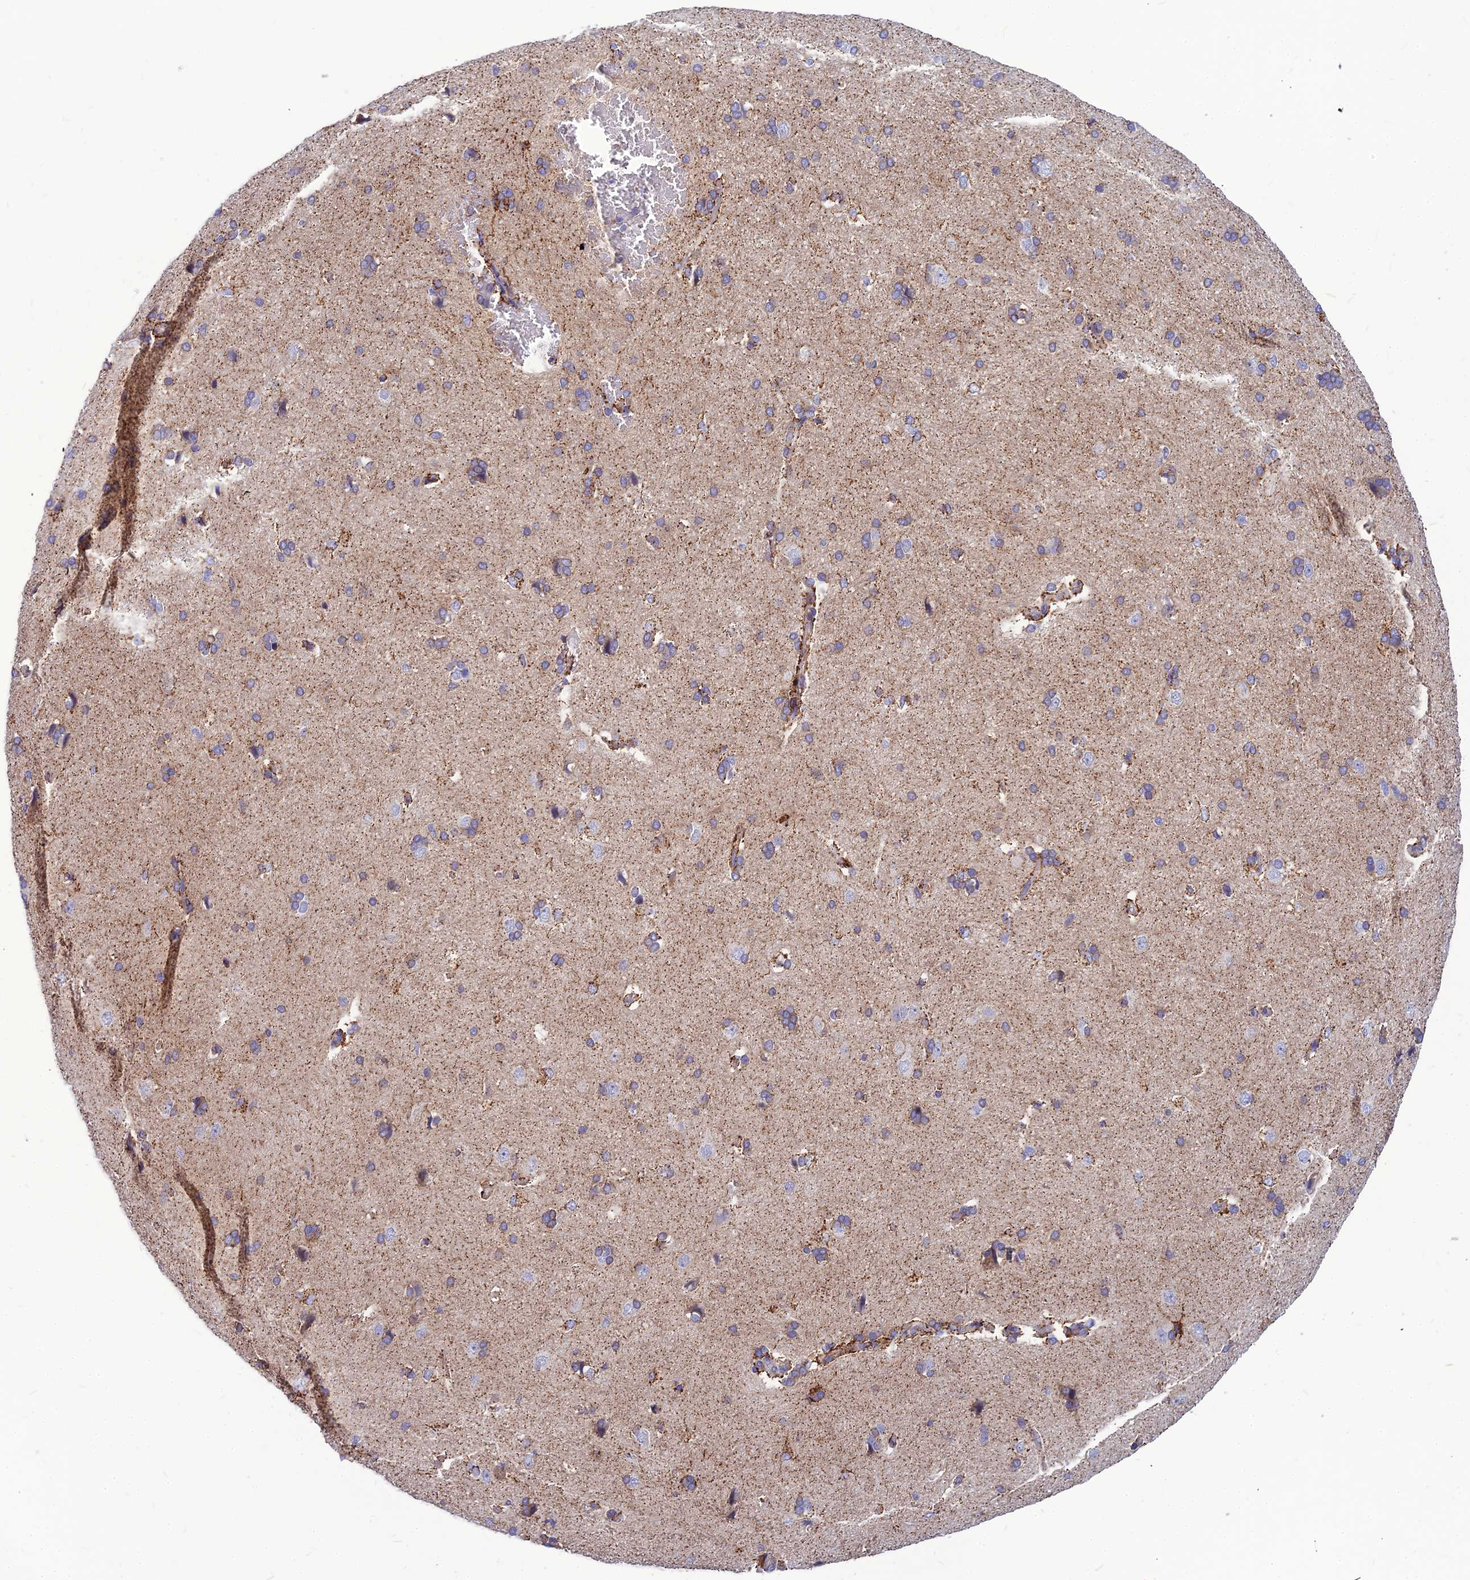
{"staining": {"intensity": "weak", "quantity": ">75%", "location": "cytoplasmic/membranous"}, "tissue": "cerebral cortex", "cell_type": "Endothelial cells", "image_type": "normal", "snomed": [{"axis": "morphology", "description": "Normal tissue, NOS"}, {"axis": "topography", "description": "Cerebral cortex"}], "caption": "Protein analysis of normal cerebral cortex displays weak cytoplasmic/membranous positivity in approximately >75% of endothelial cells.", "gene": "ASPHD1", "patient": {"sex": "male", "age": 62}}